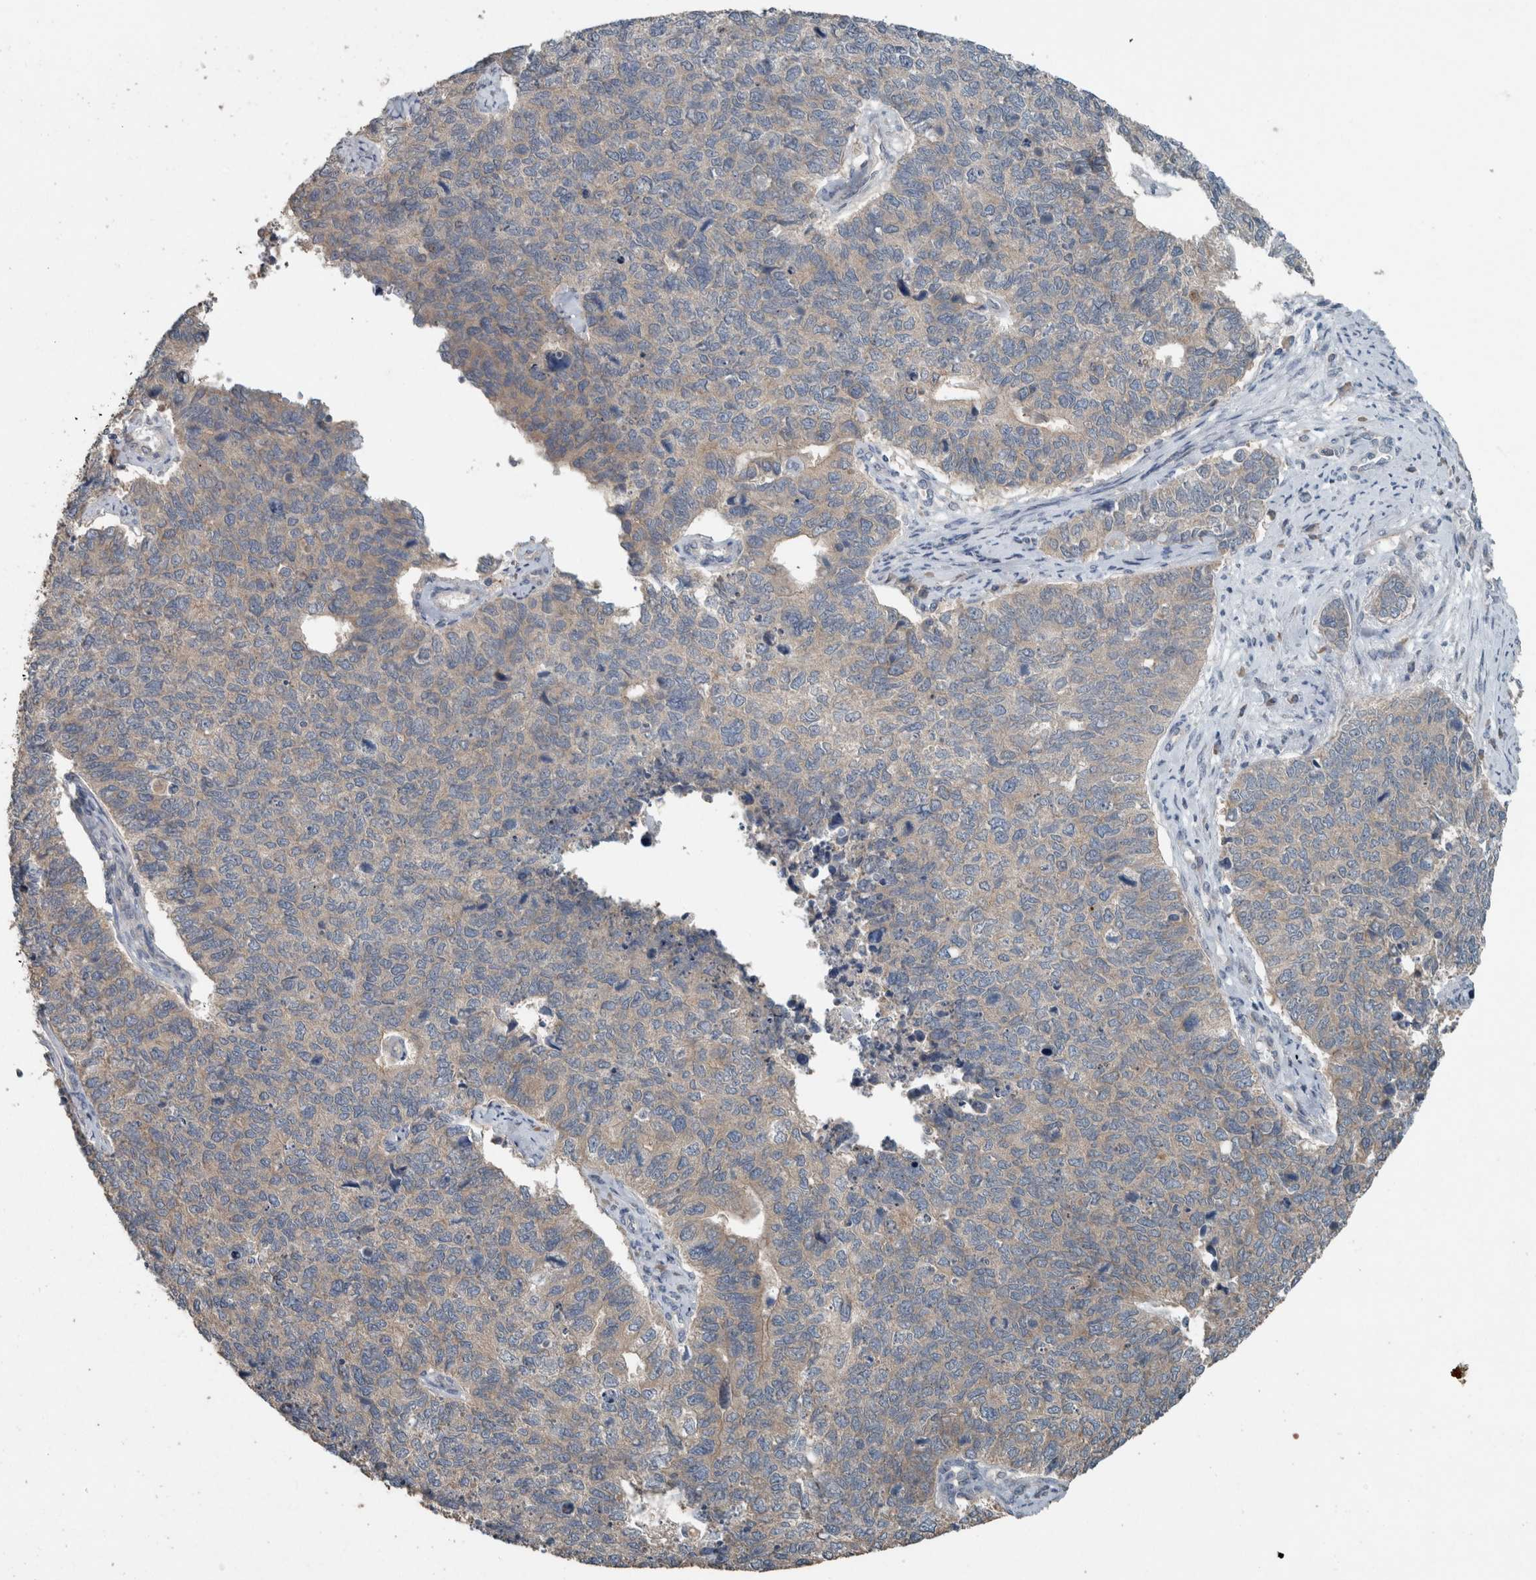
{"staining": {"intensity": "weak", "quantity": "<25%", "location": "cytoplasmic/membranous"}, "tissue": "cervical cancer", "cell_type": "Tumor cells", "image_type": "cancer", "snomed": [{"axis": "morphology", "description": "Squamous cell carcinoma, NOS"}, {"axis": "topography", "description": "Cervix"}], "caption": "Tumor cells show no significant protein staining in cervical cancer (squamous cell carcinoma).", "gene": "KNTC1", "patient": {"sex": "female", "age": 63}}